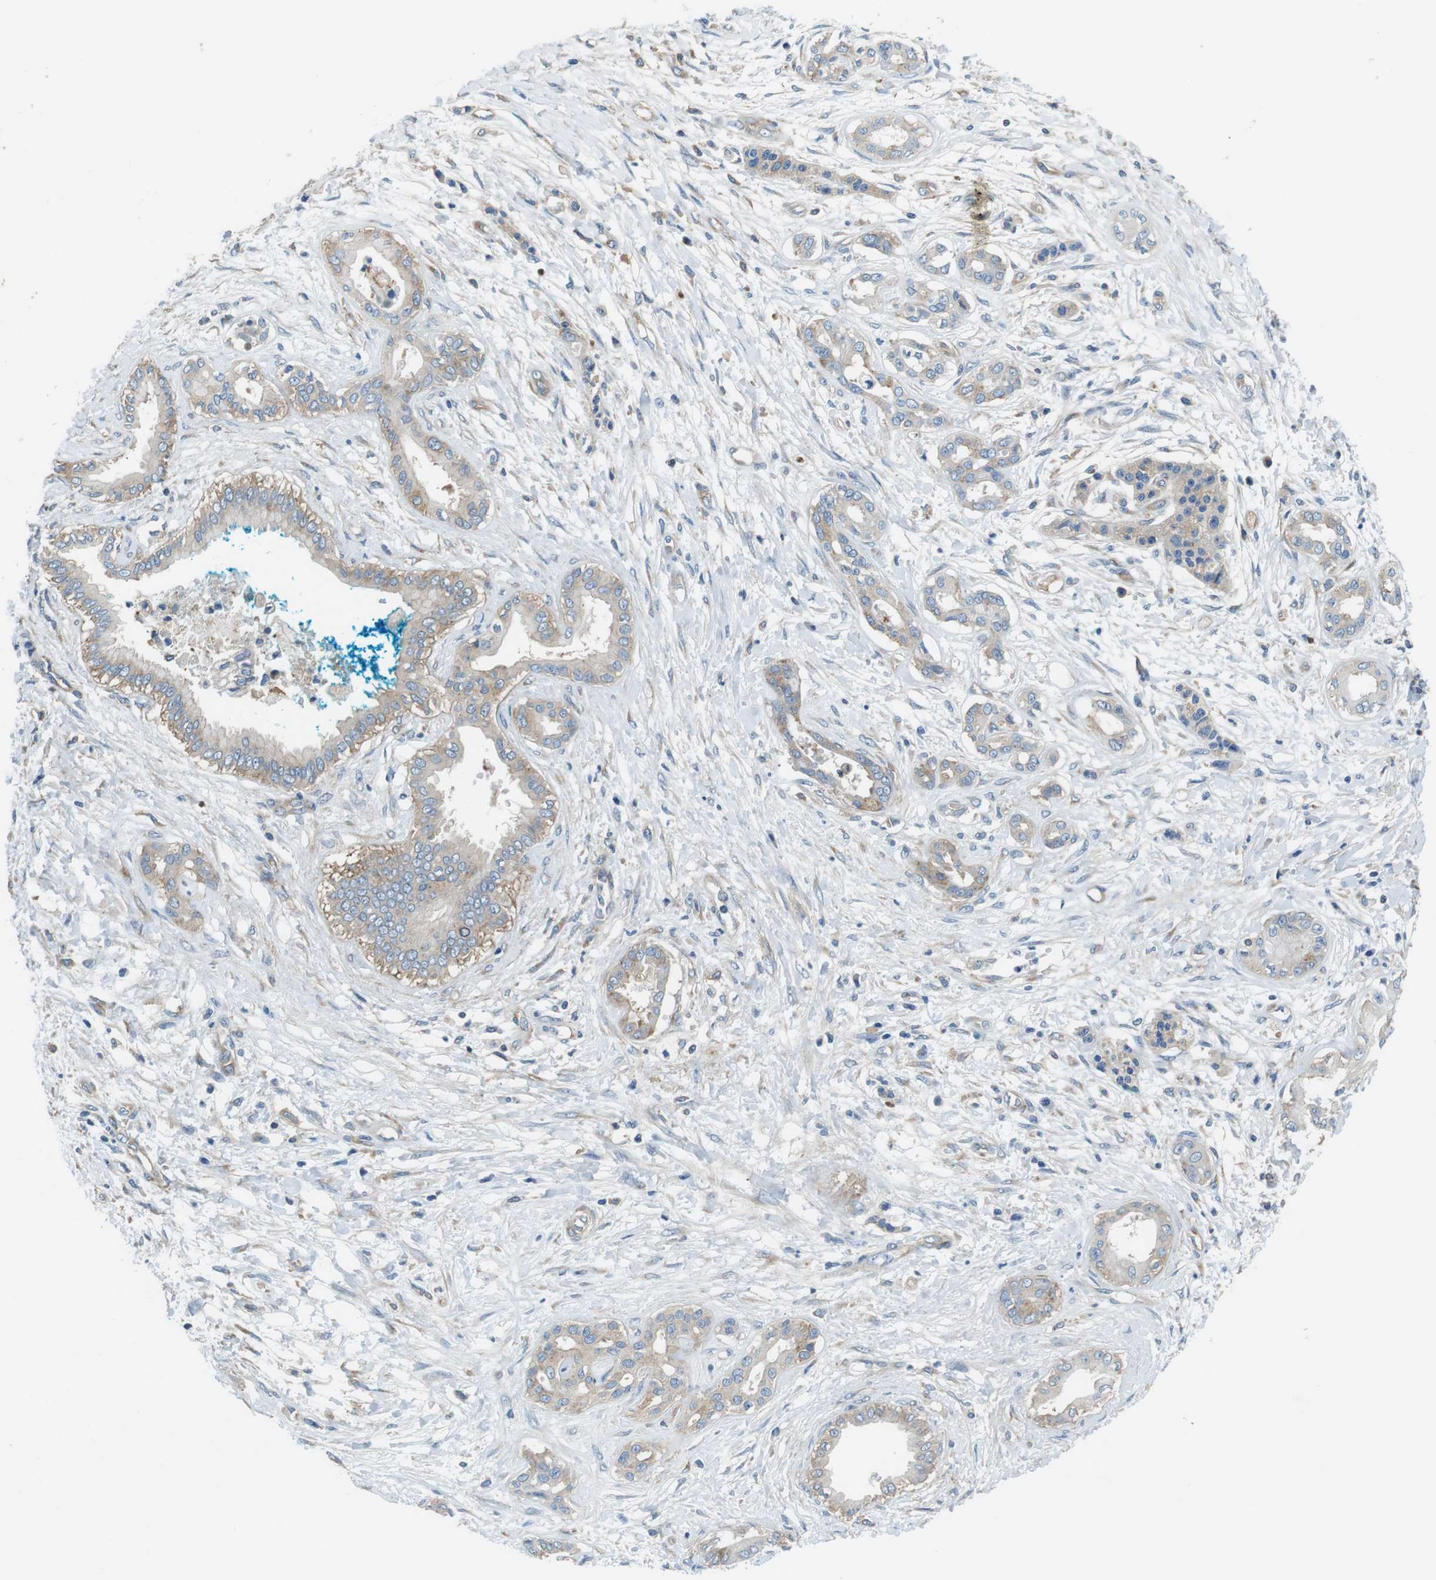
{"staining": {"intensity": "weak", "quantity": "25%-75%", "location": "cytoplasmic/membranous"}, "tissue": "pancreatic cancer", "cell_type": "Tumor cells", "image_type": "cancer", "snomed": [{"axis": "morphology", "description": "Adenocarcinoma, NOS"}, {"axis": "topography", "description": "Pancreas"}], "caption": "Protein expression analysis of pancreatic adenocarcinoma displays weak cytoplasmic/membranous expression in approximately 25%-75% of tumor cells. (IHC, brightfield microscopy, high magnification).", "gene": "DENND4C", "patient": {"sex": "male", "age": 56}}